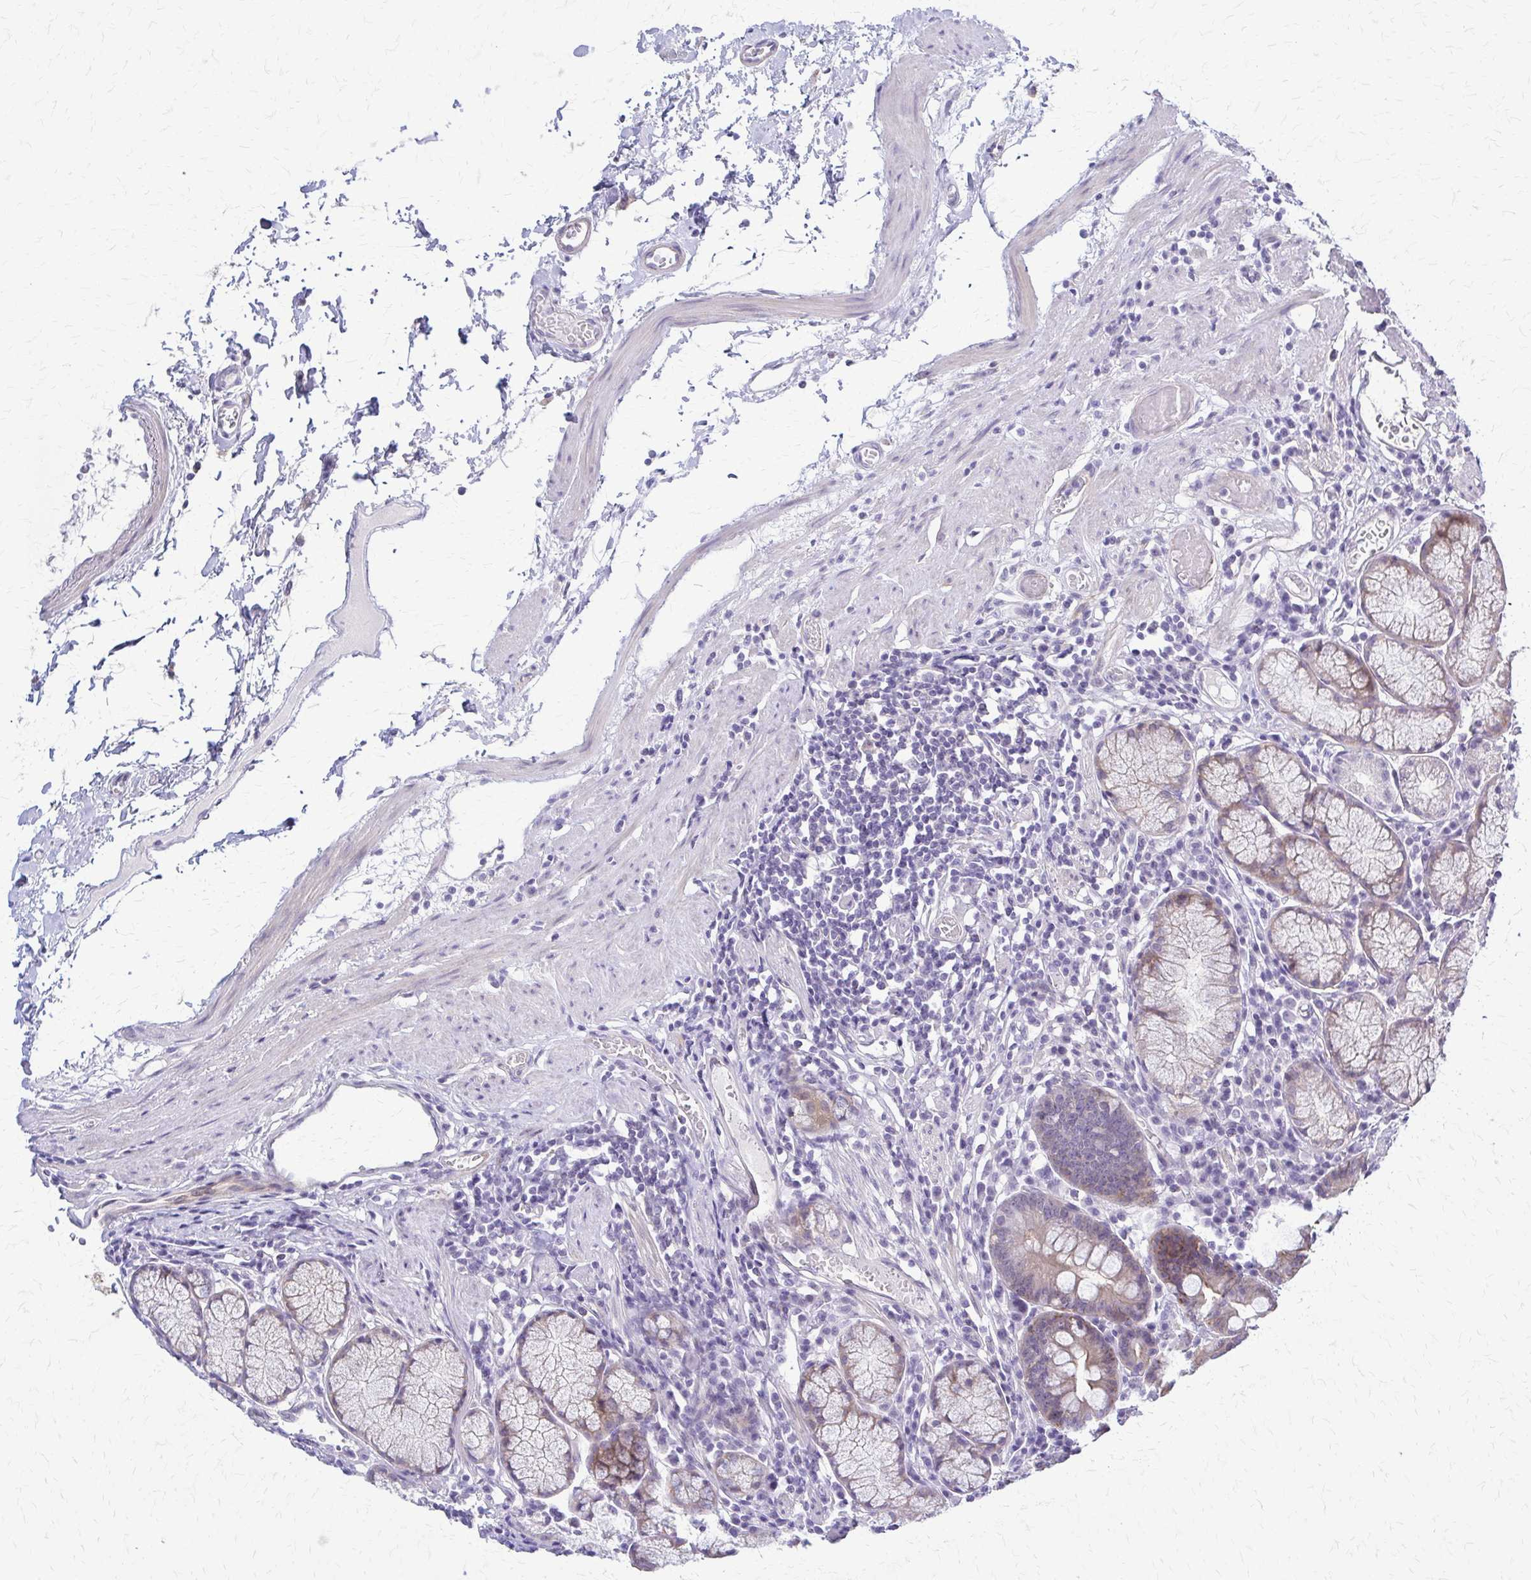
{"staining": {"intensity": "weak", "quantity": "25%-75%", "location": "cytoplasmic/membranous"}, "tissue": "stomach", "cell_type": "Glandular cells", "image_type": "normal", "snomed": [{"axis": "morphology", "description": "Normal tissue, NOS"}, {"axis": "topography", "description": "Stomach"}], "caption": "Immunohistochemistry histopathology image of unremarkable stomach: human stomach stained using immunohistochemistry (IHC) demonstrates low levels of weak protein expression localized specifically in the cytoplasmic/membranous of glandular cells, appearing as a cytoplasmic/membranous brown color.", "gene": "RHOBTB2", "patient": {"sex": "male", "age": 55}}